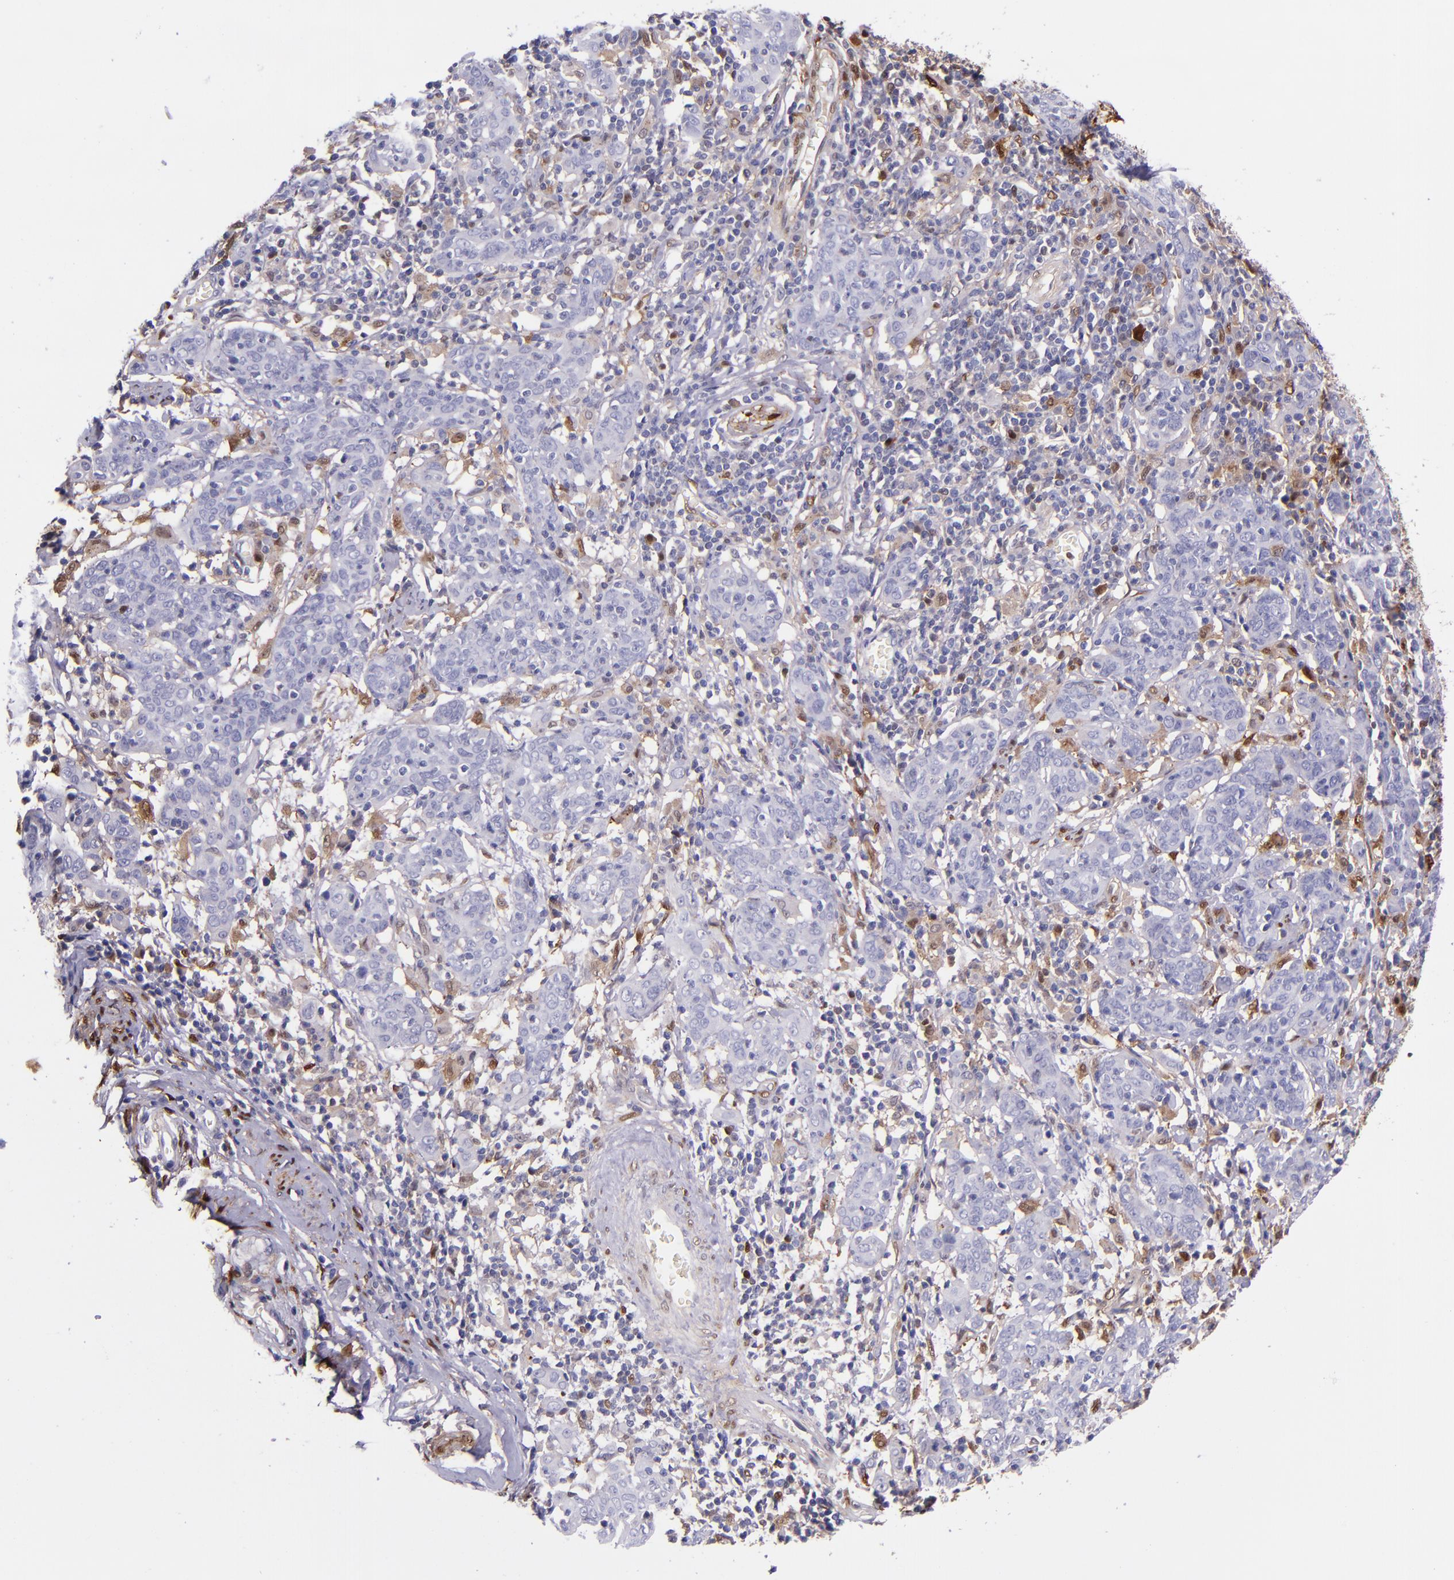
{"staining": {"intensity": "negative", "quantity": "none", "location": "none"}, "tissue": "cervical cancer", "cell_type": "Tumor cells", "image_type": "cancer", "snomed": [{"axis": "morphology", "description": "Normal tissue, NOS"}, {"axis": "morphology", "description": "Squamous cell carcinoma, NOS"}, {"axis": "topography", "description": "Cervix"}], "caption": "A micrograph of human cervical cancer is negative for staining in tumor cells. (DAB immunohistochemistry (IHC), high magnification).", "gene": "LGALS1", "patient": {"sex": "female", "age": 67}}